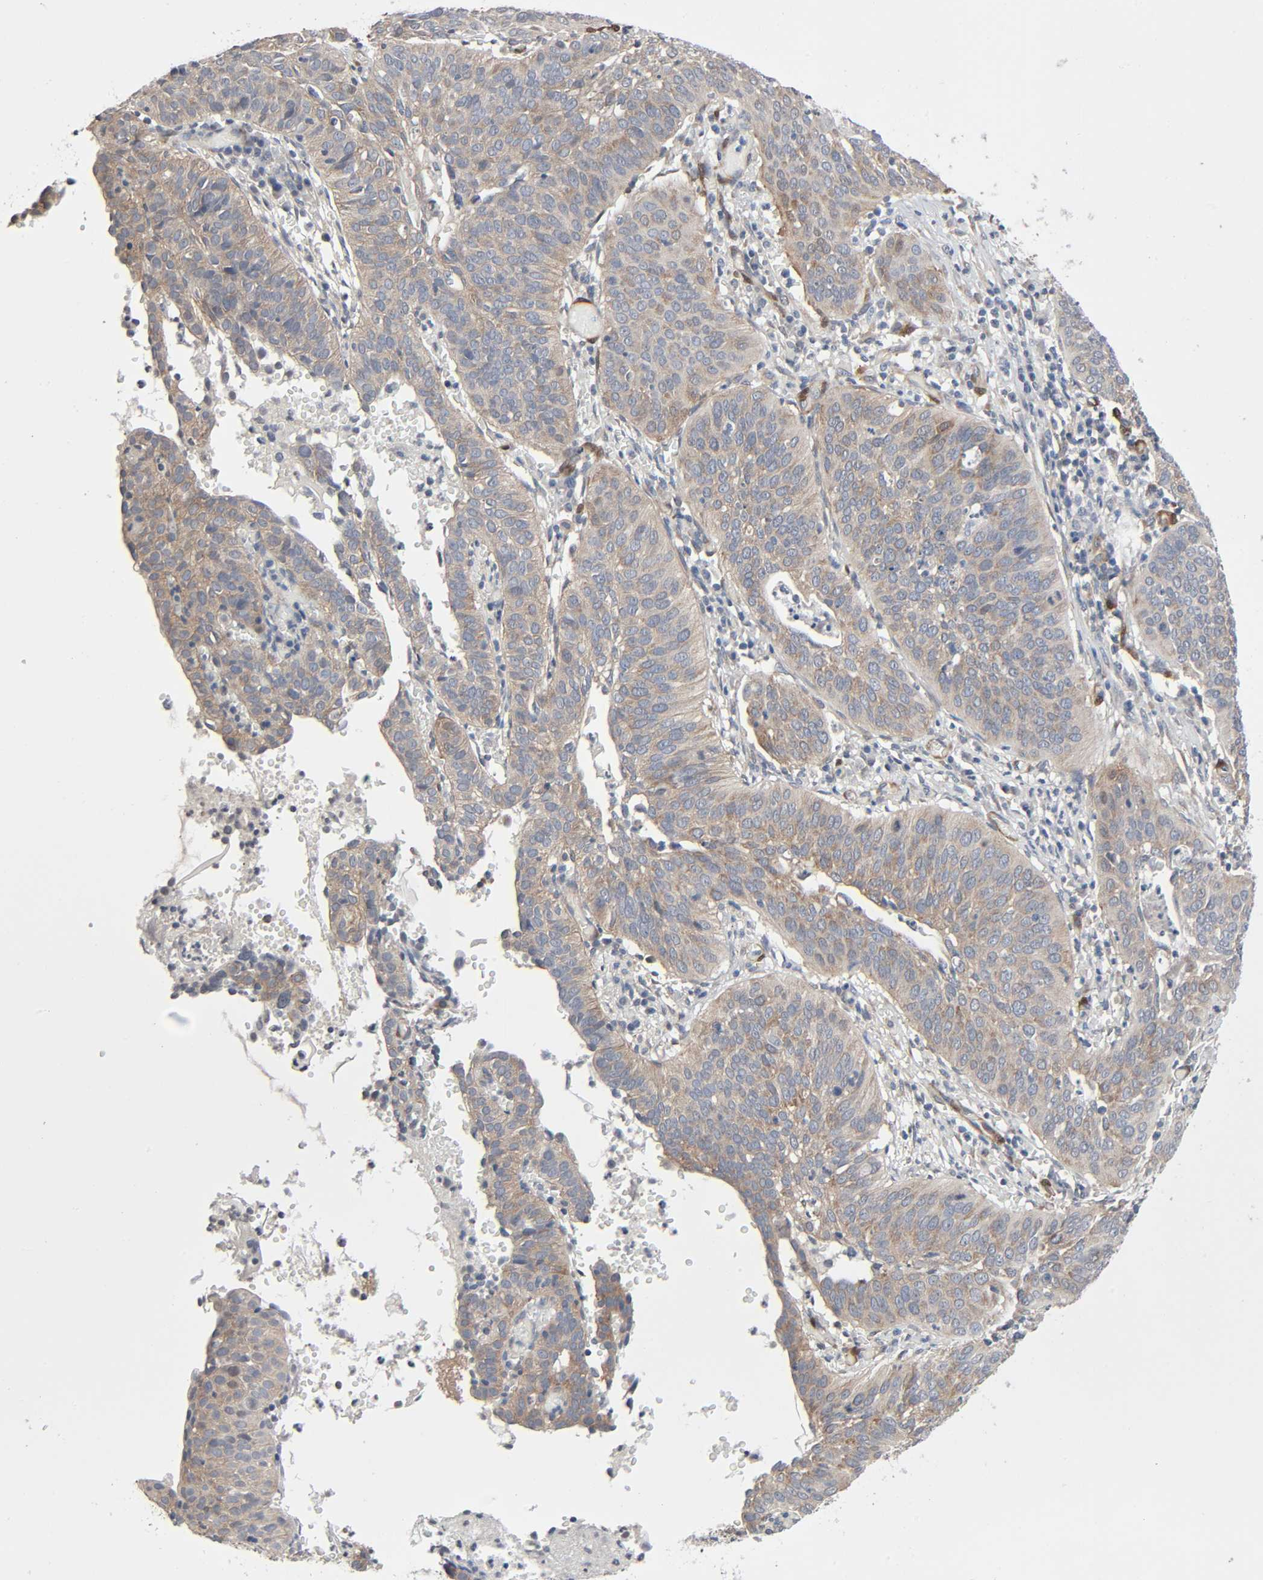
{"staining": {"intensity": "weak", "quantity": ">75%", "location": "cytoplasmic/membranous"}, "tissue": "cervical cancer", "cell_type": "Tumor cells", "image_type": "cancer", "snomed": [{"axis": "morphology", "description": "Squamous cell carcinoma, NOS"}, {"axis": "topography", "description": "Cervix"}], "caption": "This is an image of immunohistochemistry staining of cervical squamous cell carcinoma, which shows weak positivity in the cytoplasmic/membranous of tumor cells.", "gene": "PTK2", "patient": {"sex": "female", "age": 39}}